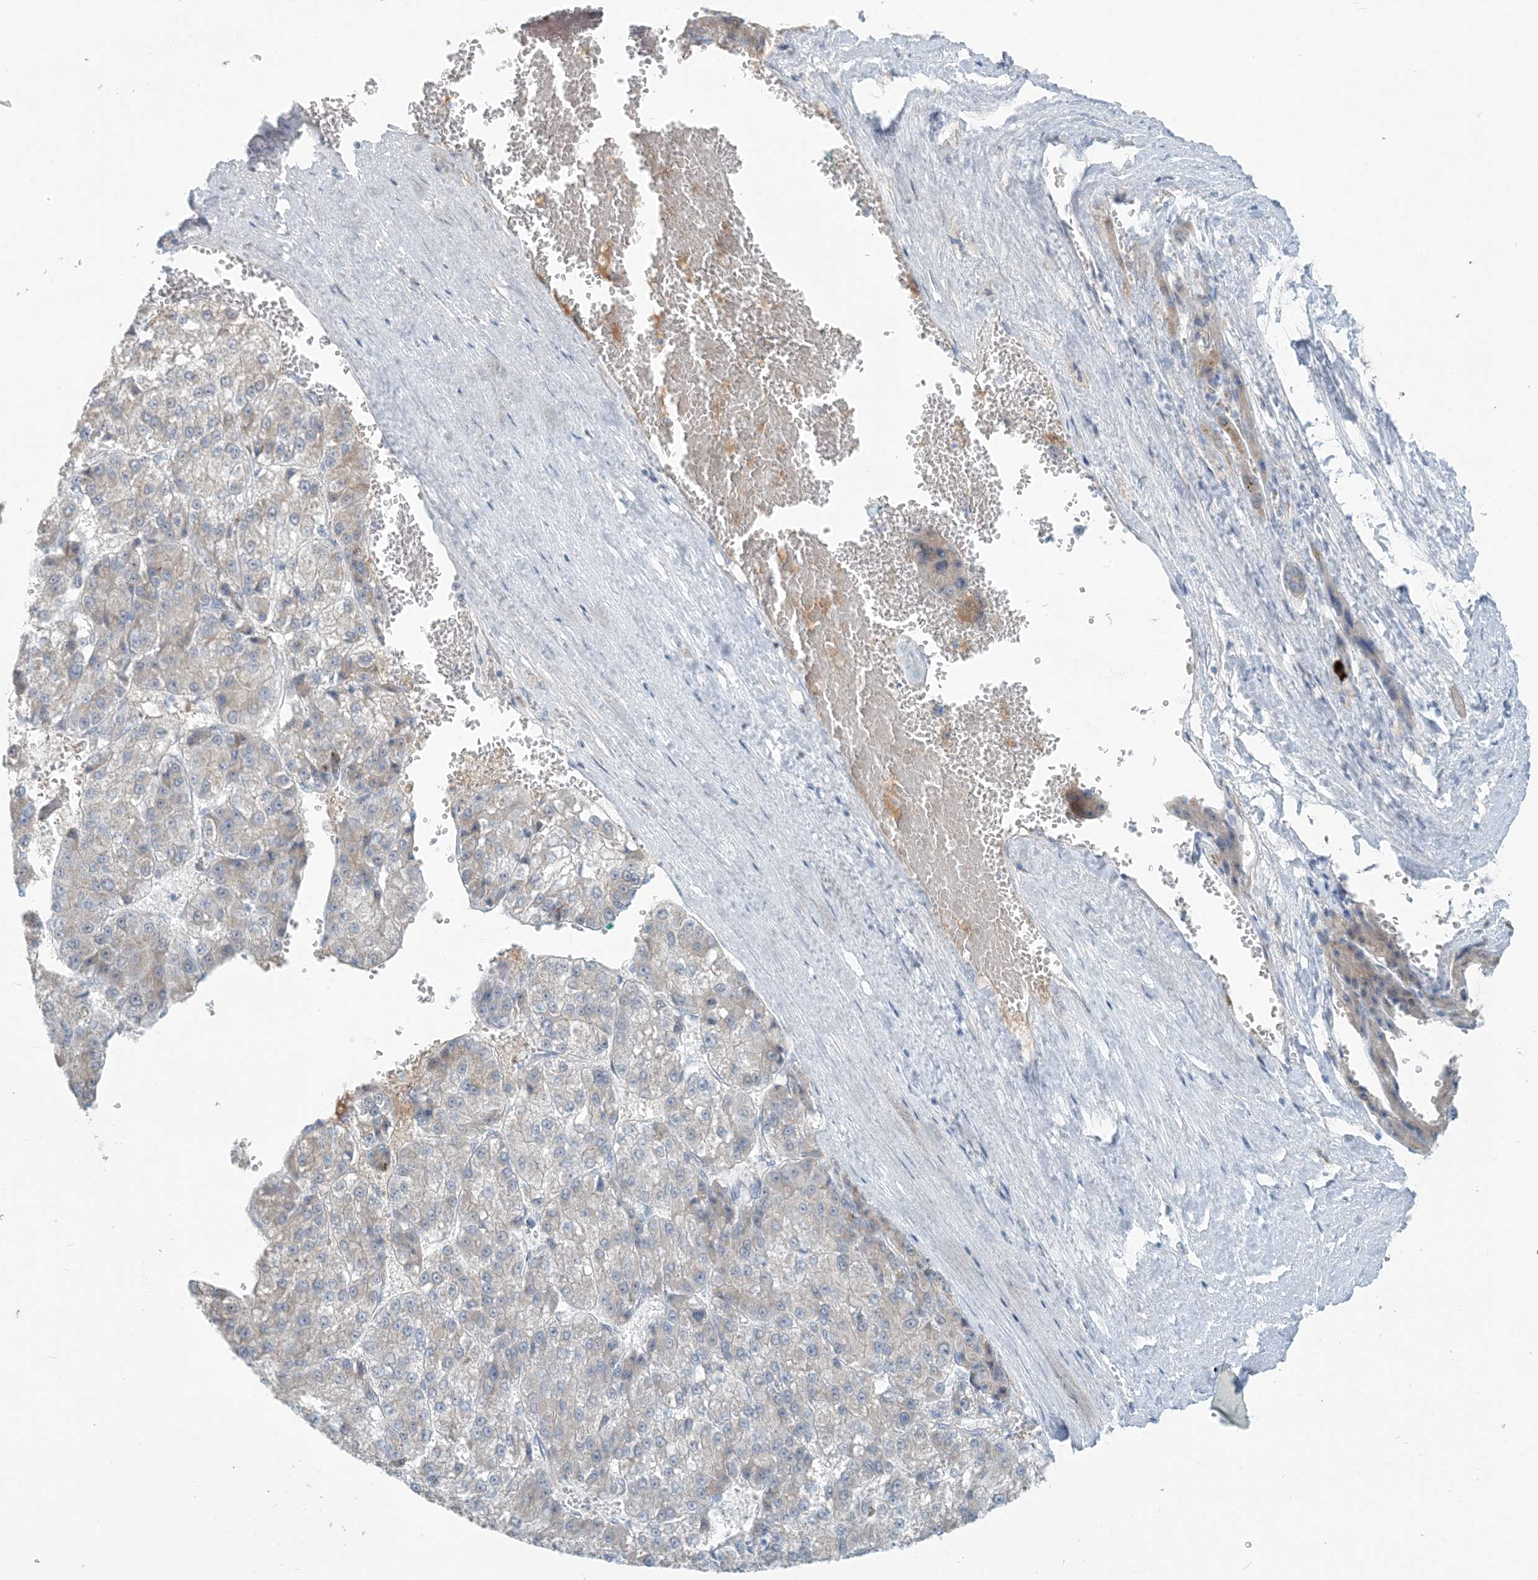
{"staining": {"intensity": "negative", "quantity": "none", "location": "none"}, "tissue": "liver cancer", "cell_type": "Tumor cells", "image_type": "cancer", "snomed": [{"axis": "morphology", "description": "Carcinoma, Hepatocellular, NOS"}, {"axis": "topography", "description": "Liver"}], "caption": "A high-resolution histopathology image shows IHC staining of liver hepatocellular carcinoma, which reveals no significant staining in tumor cells.", "gene": "SCML1", "patient": {"sex": "female", "age": 73}}